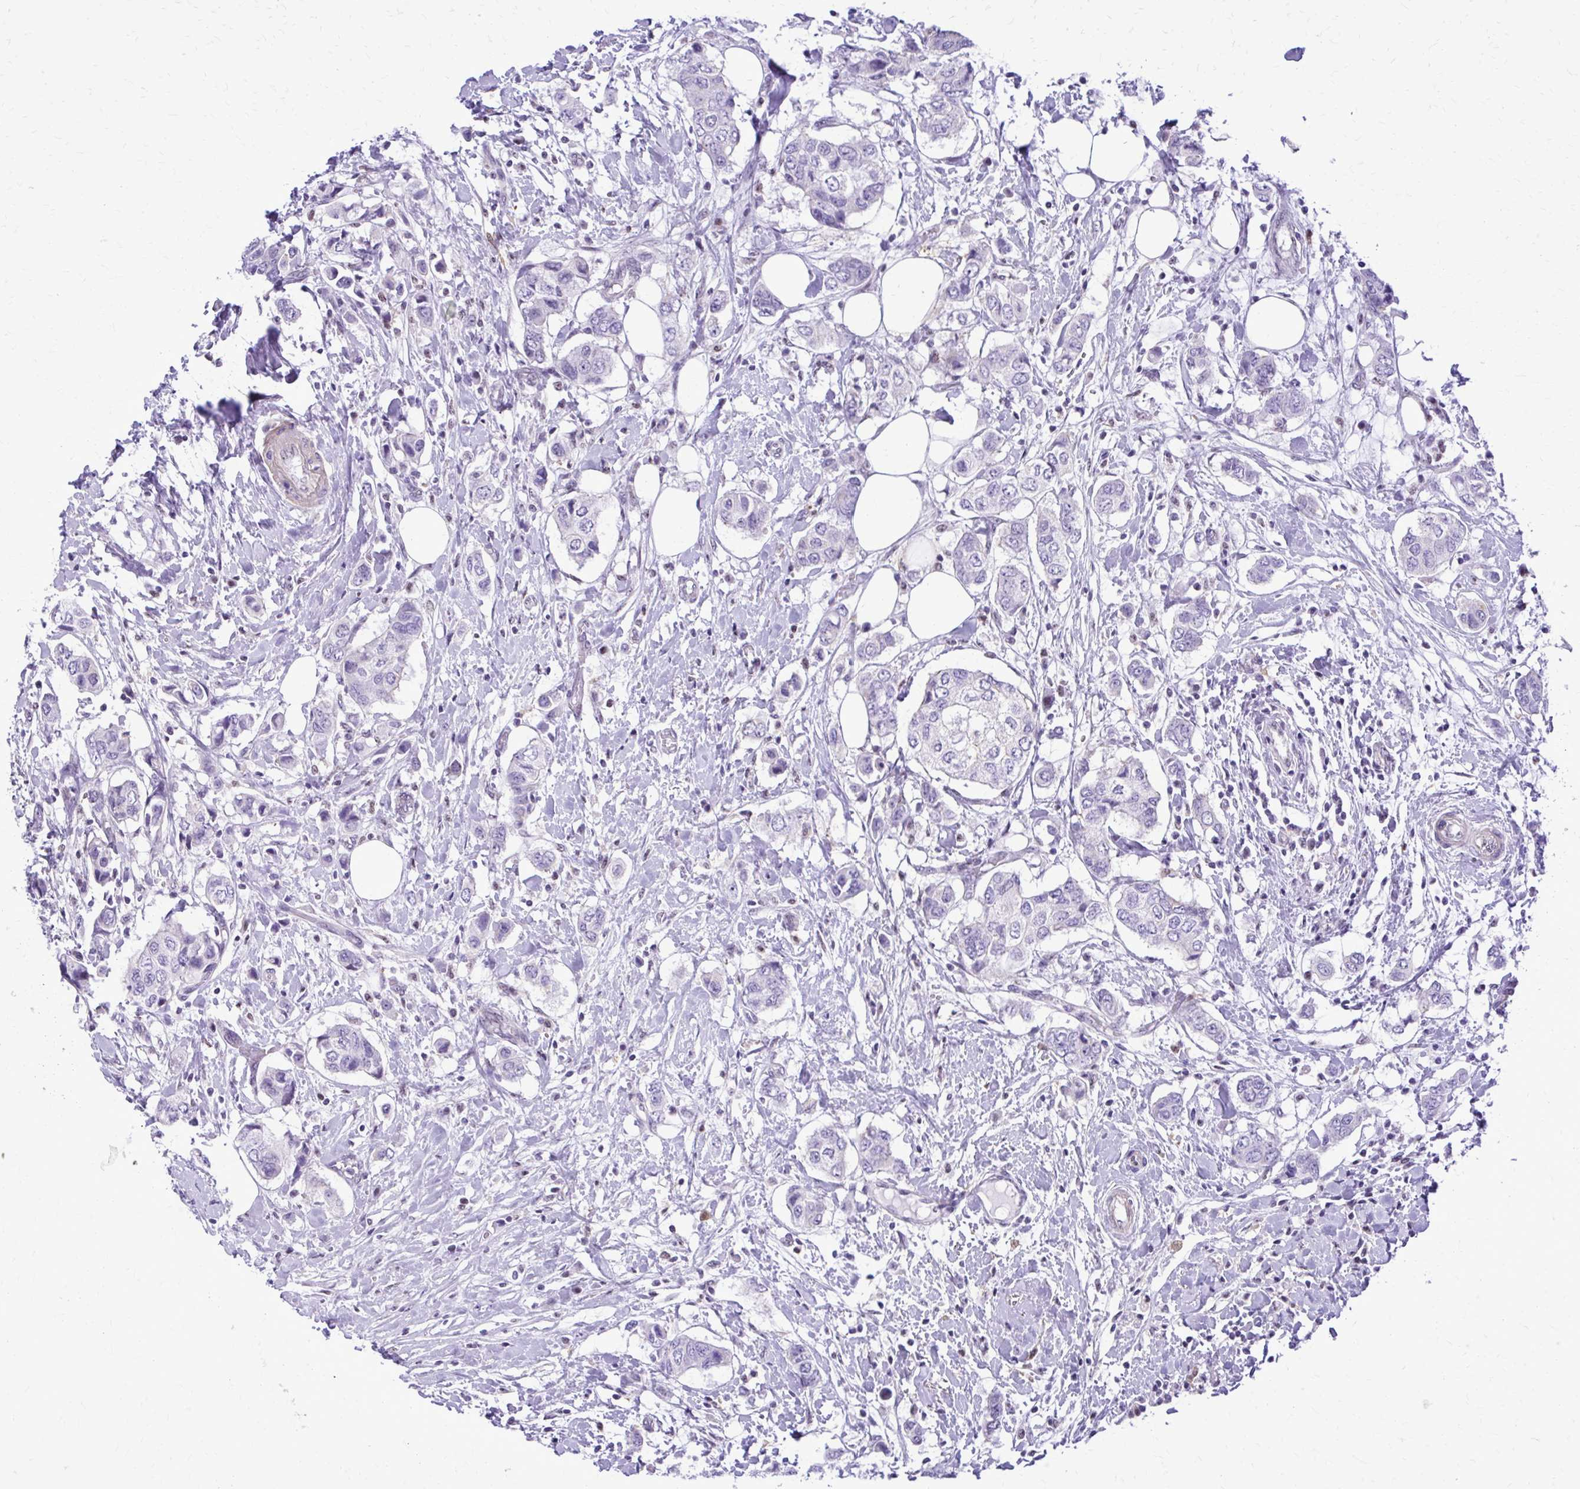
{"staining": {"intensity": "negative", "quantity": "none", "location": "none"}, "tissue": "breast cancer", "cell_type": "Tumor cells", "image_type": "cancer", "snomed": [{"axis": "morphology", "description": "Lobular carcinoma"}, {"axis": "topography", "description": "Breast"}], "caption": "DAB immunohistochemical staining of breast lobular carcinoma displays no significant staining in tumor cells.", "gene": "RASL11B", "patient": {"sex": "female", "age": 51}}